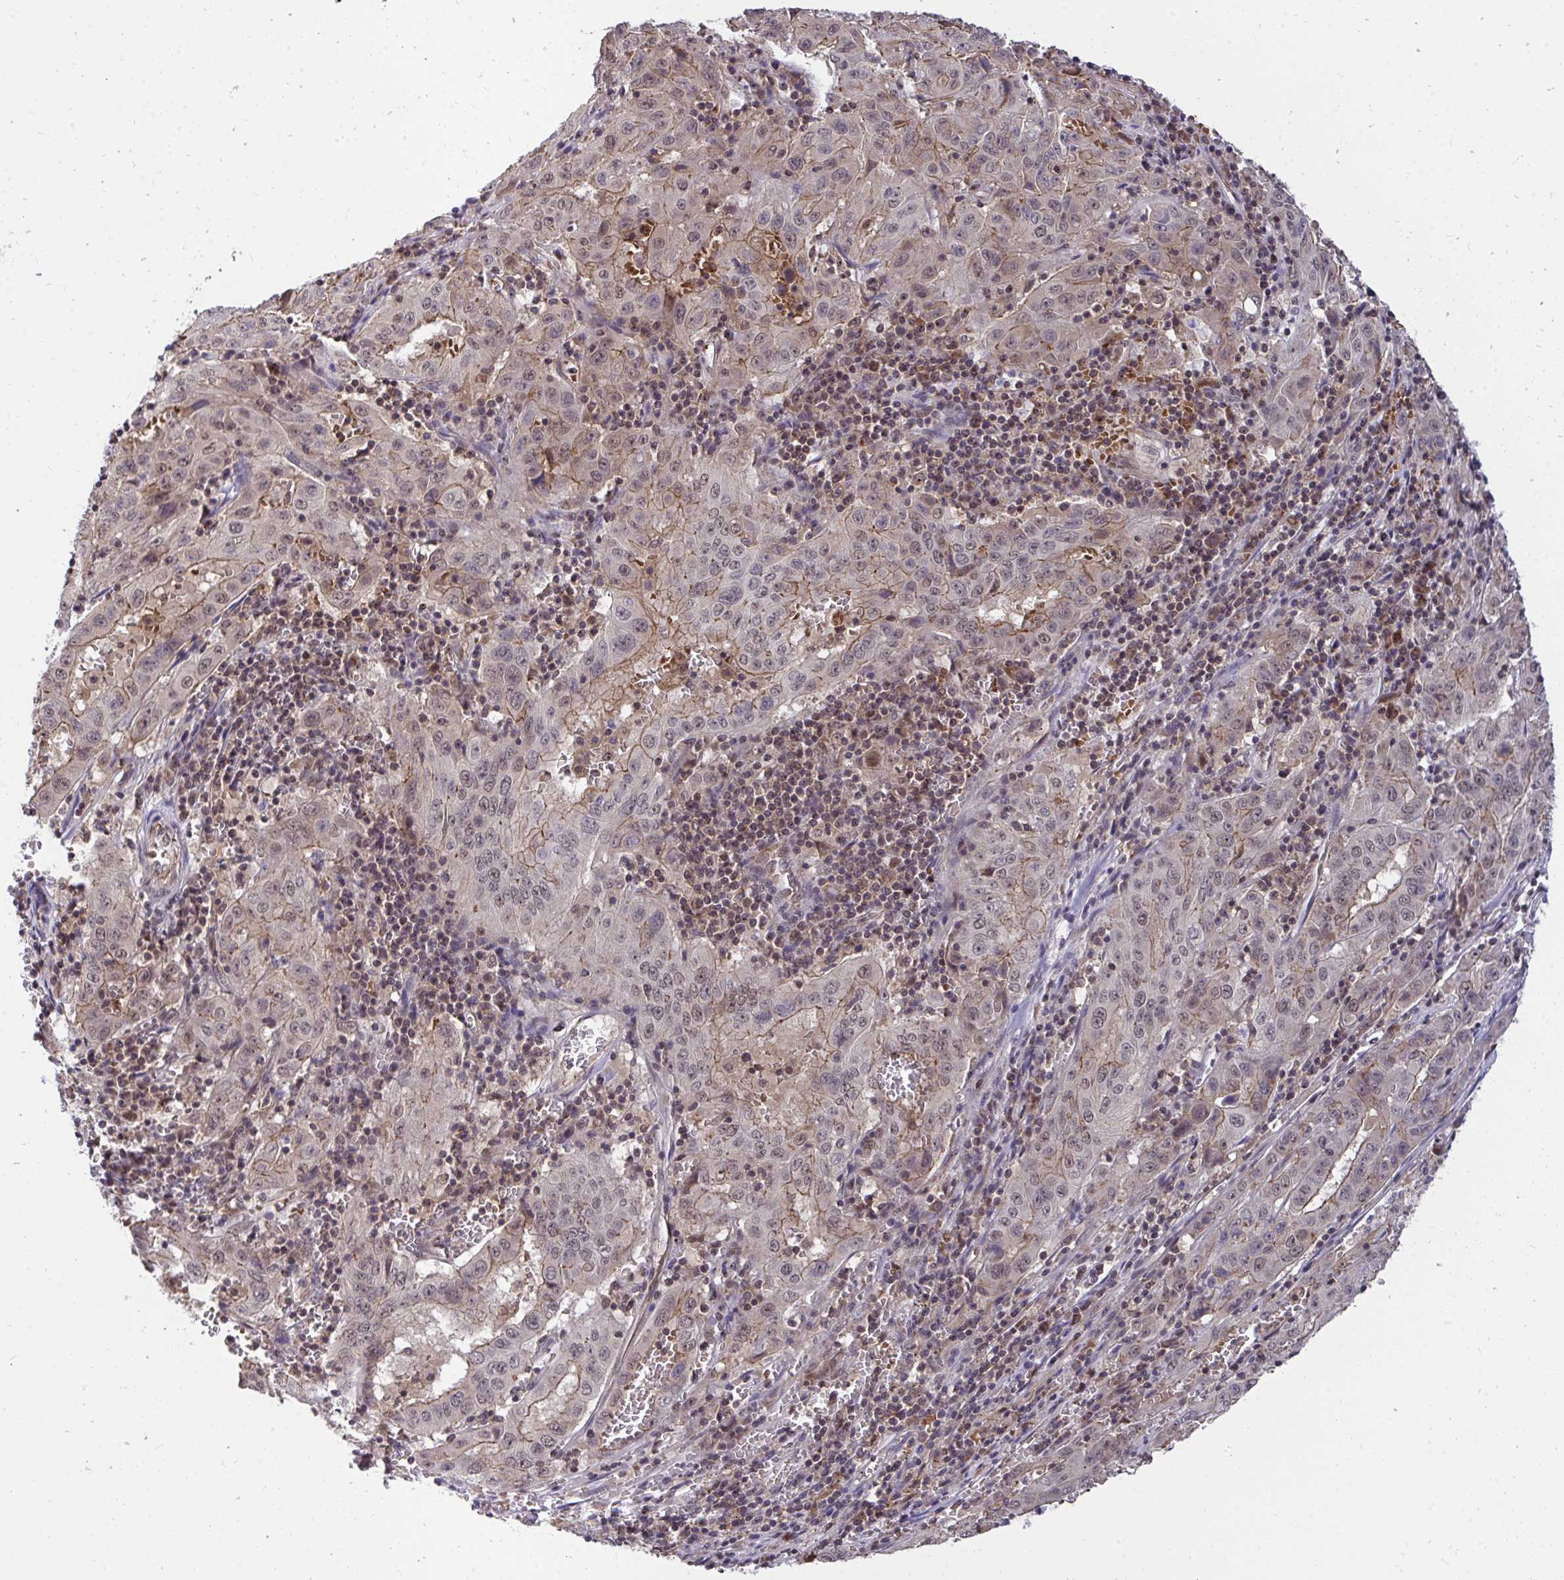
{"staining": {"intensity": "moderate", "quantity": "25%-75%", "location": "cytoplasmic/membranous,nuclear"}, "tissue": "pancreatic cancer", "cell_type": "Tumor cells", "image_type": "cancer", "snomed": [{"axis": "morphology", "description": "Adenocarcinoma, NOS"}, {"axis": "topography", "description": "Pancreas"}], "caption": "Immunohistochemical staining of adenocarcinoma (pancreatic) exhibits medium levels of moderate cytoplasmic/membranous and nuclear positivity in approximately 25%-75% of tumor cells.", "gene": "PPP1CA", "patient": {"sex": "male", "age": 63}}